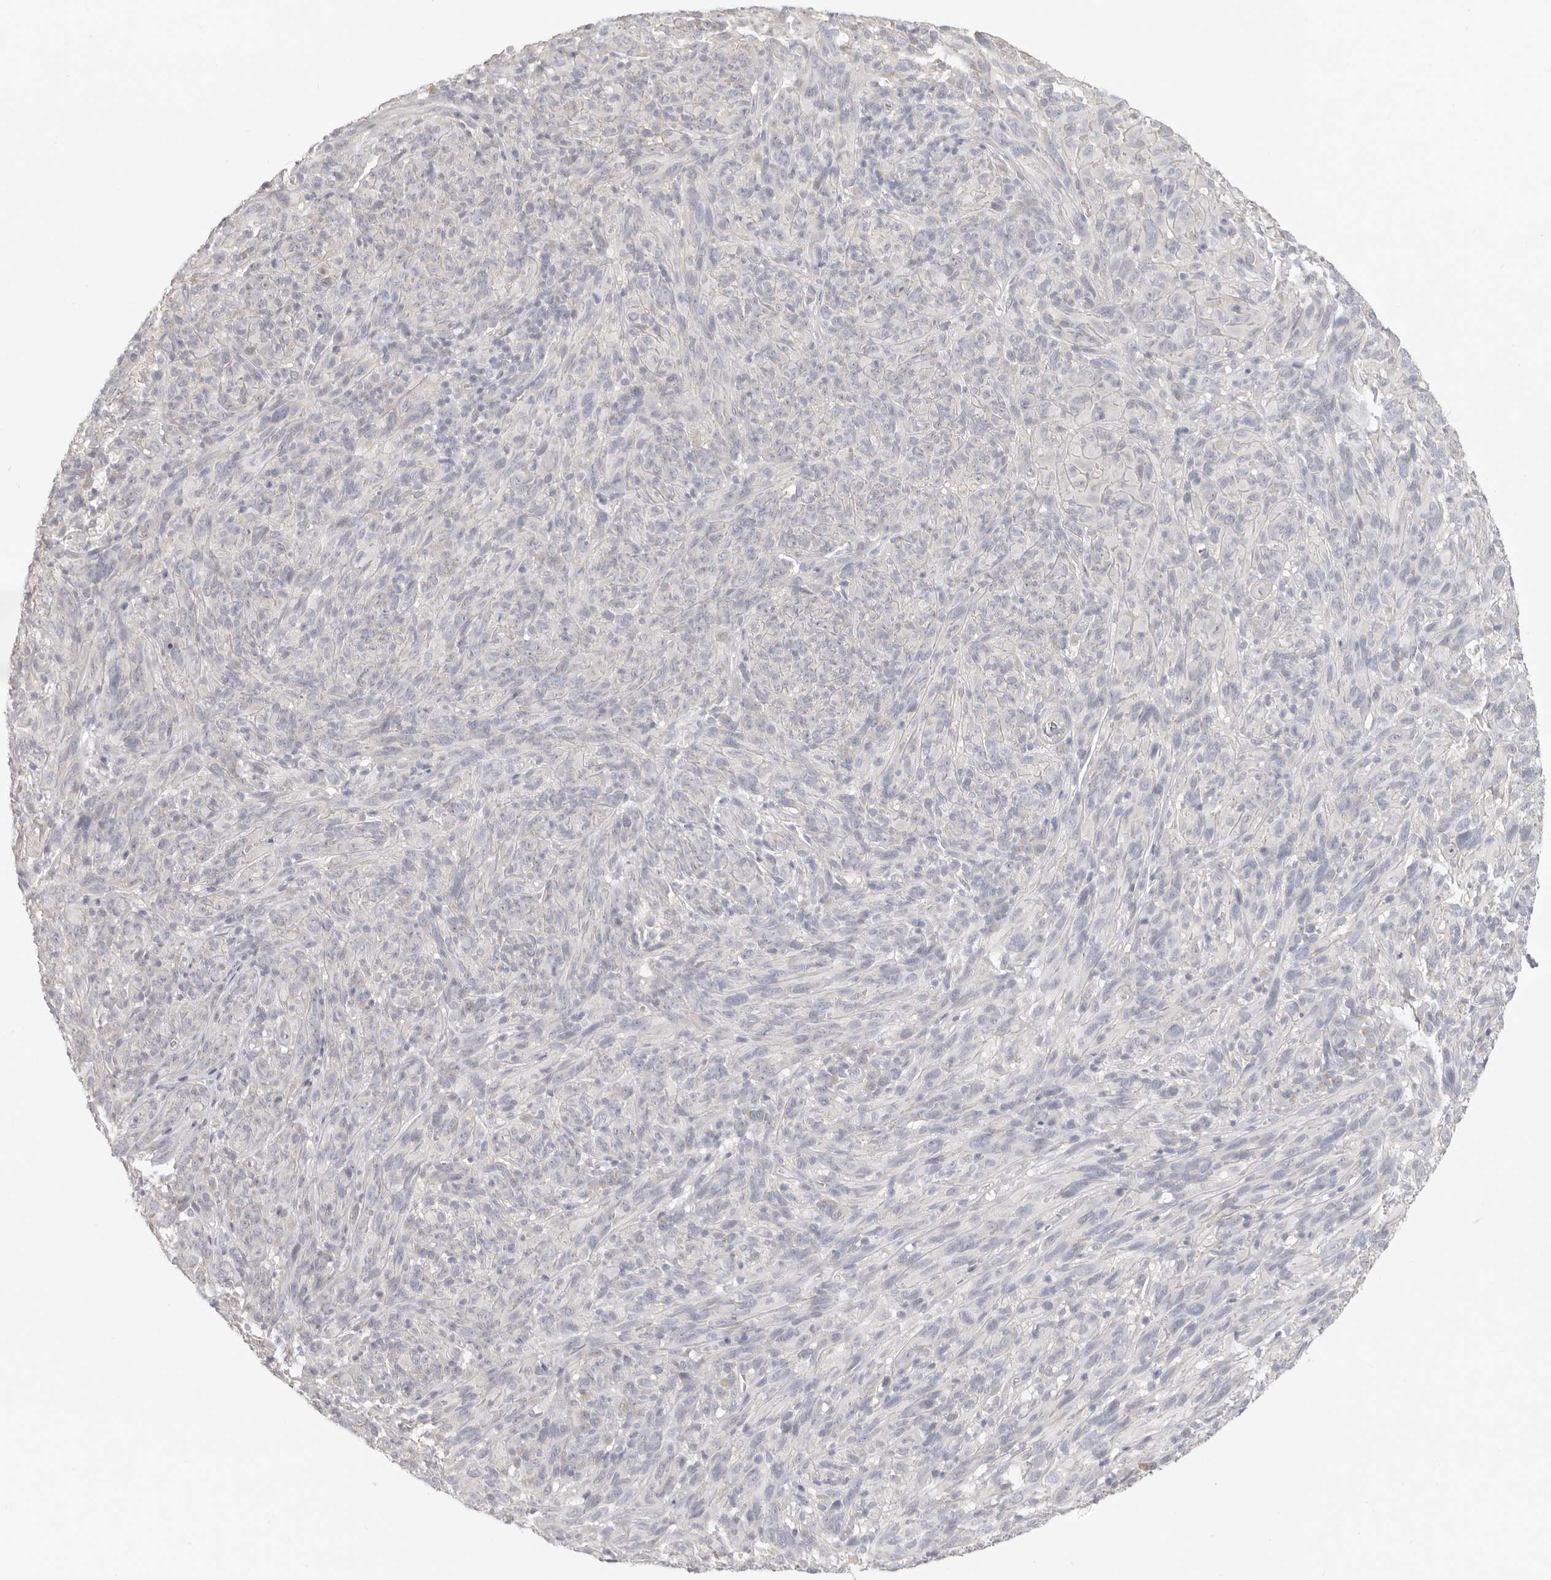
{"staining": {"intensity": "negative", "quantity": "none", "location": "none"}, "tissue": "melanoma", "cell_type": "Tumor cells", "image_type": "cancer", "snomed": [{"axis": "morphology", "description": "Malignant melanoma, NOS"}, {"axis": "topography", "description": "Skin of head"}], "caption": "The histopathology image reveals no significant positivity in tumor cells of malignant melanoma.", "gene": "AHDC1", "patient": {"sex": "male", "age": 96}}